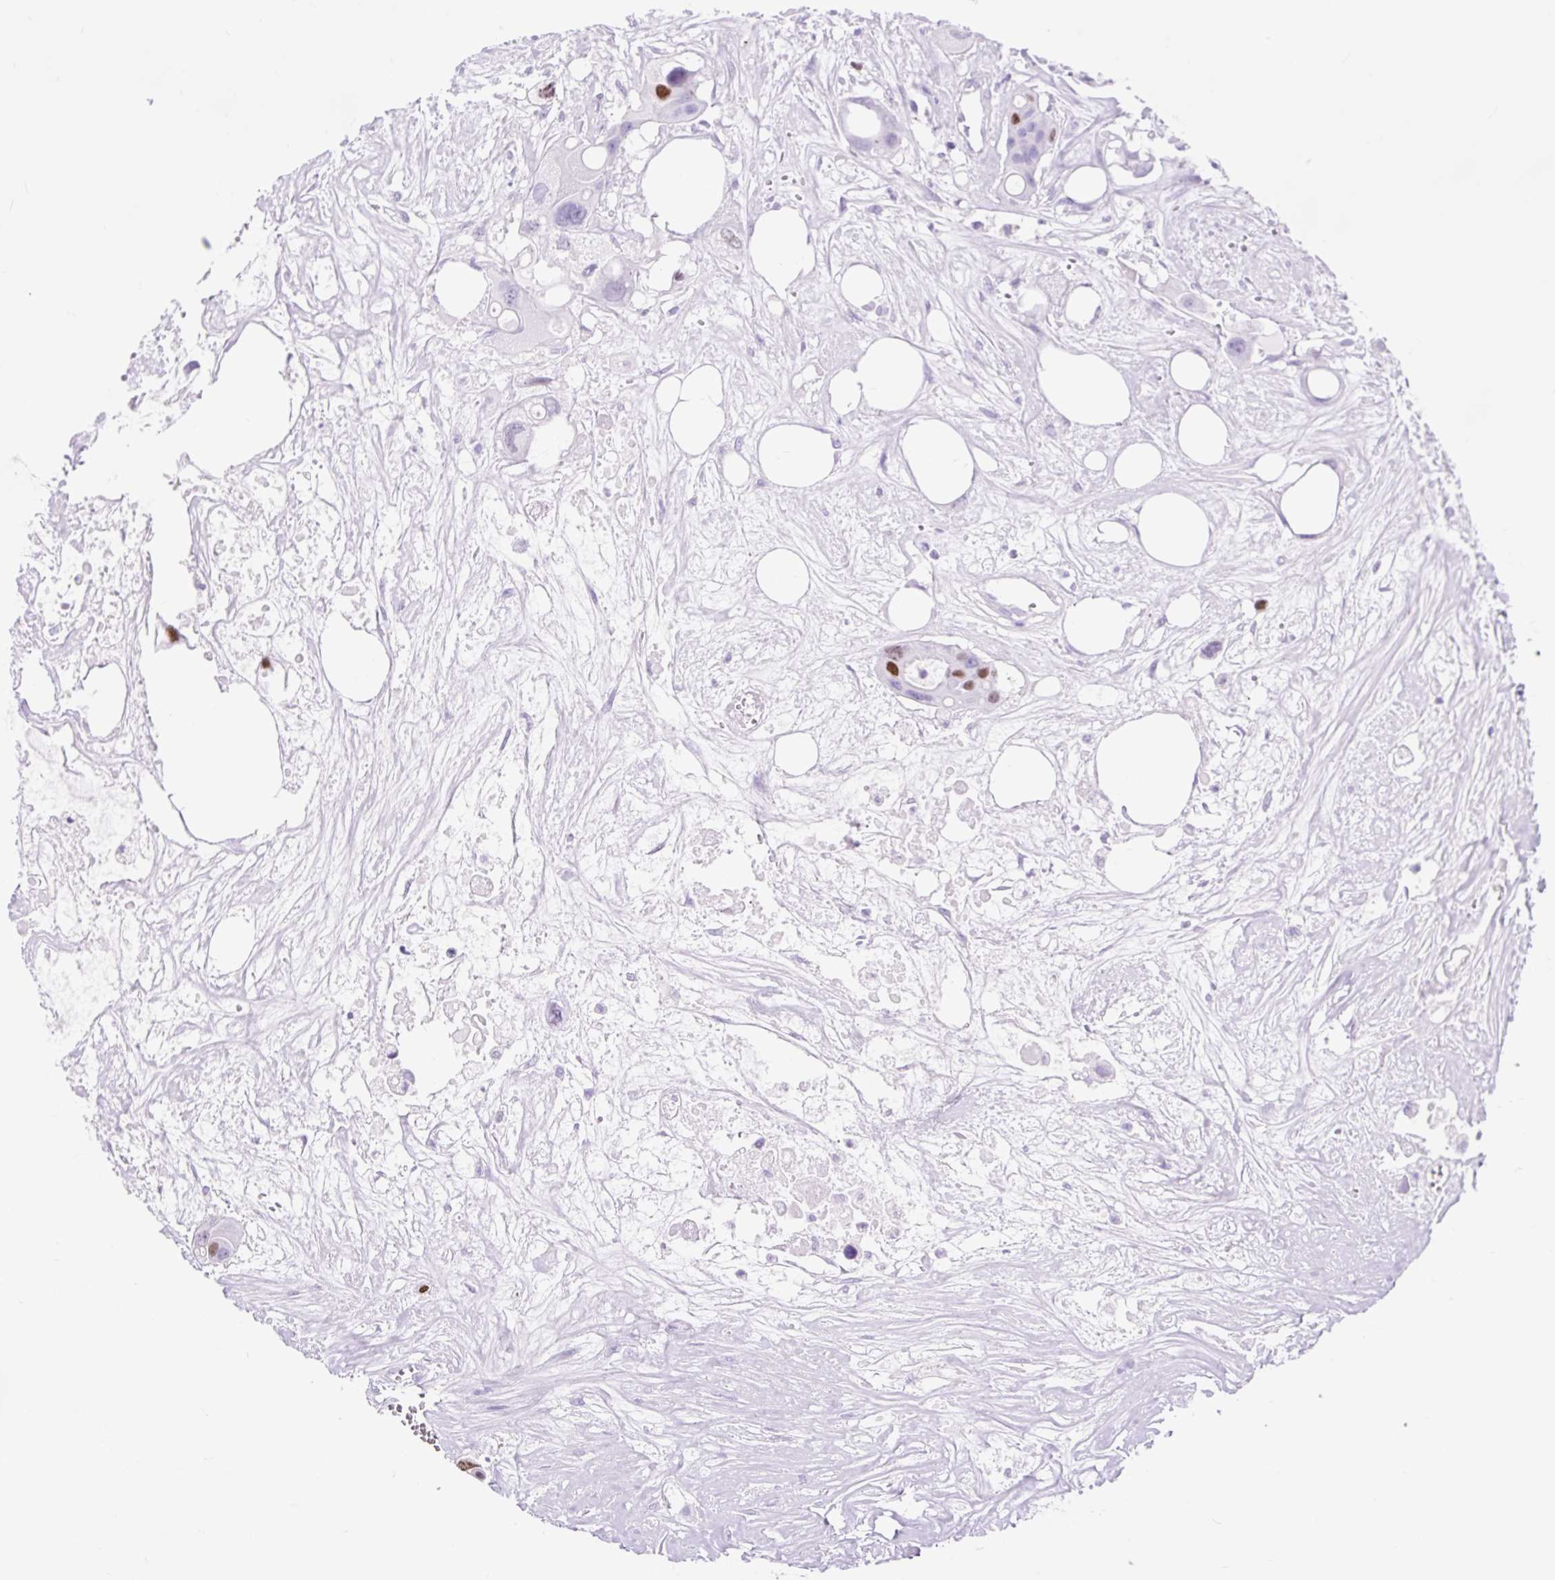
{"staining": {"intensity": "strong", "quantity": "<25%", "location": "nuclear"}, "tissue": "colorectal cancer", "cell_type": "Tumor cells", "image_type": "cancer", "snomed": [{"axis": "morphology", "description": "Adenocarcinoma, NOS"}, {"axis": "topography", "description": "Colon"}], "caption": "Strong nuclear staining for a protein is seen in approximately <25% of tumor cells of colorectal adenocarcinoma using immunohistochemistry (IHC).", "gene": "RACGAP1", "patient": {"sex": "male", "age": 77}}